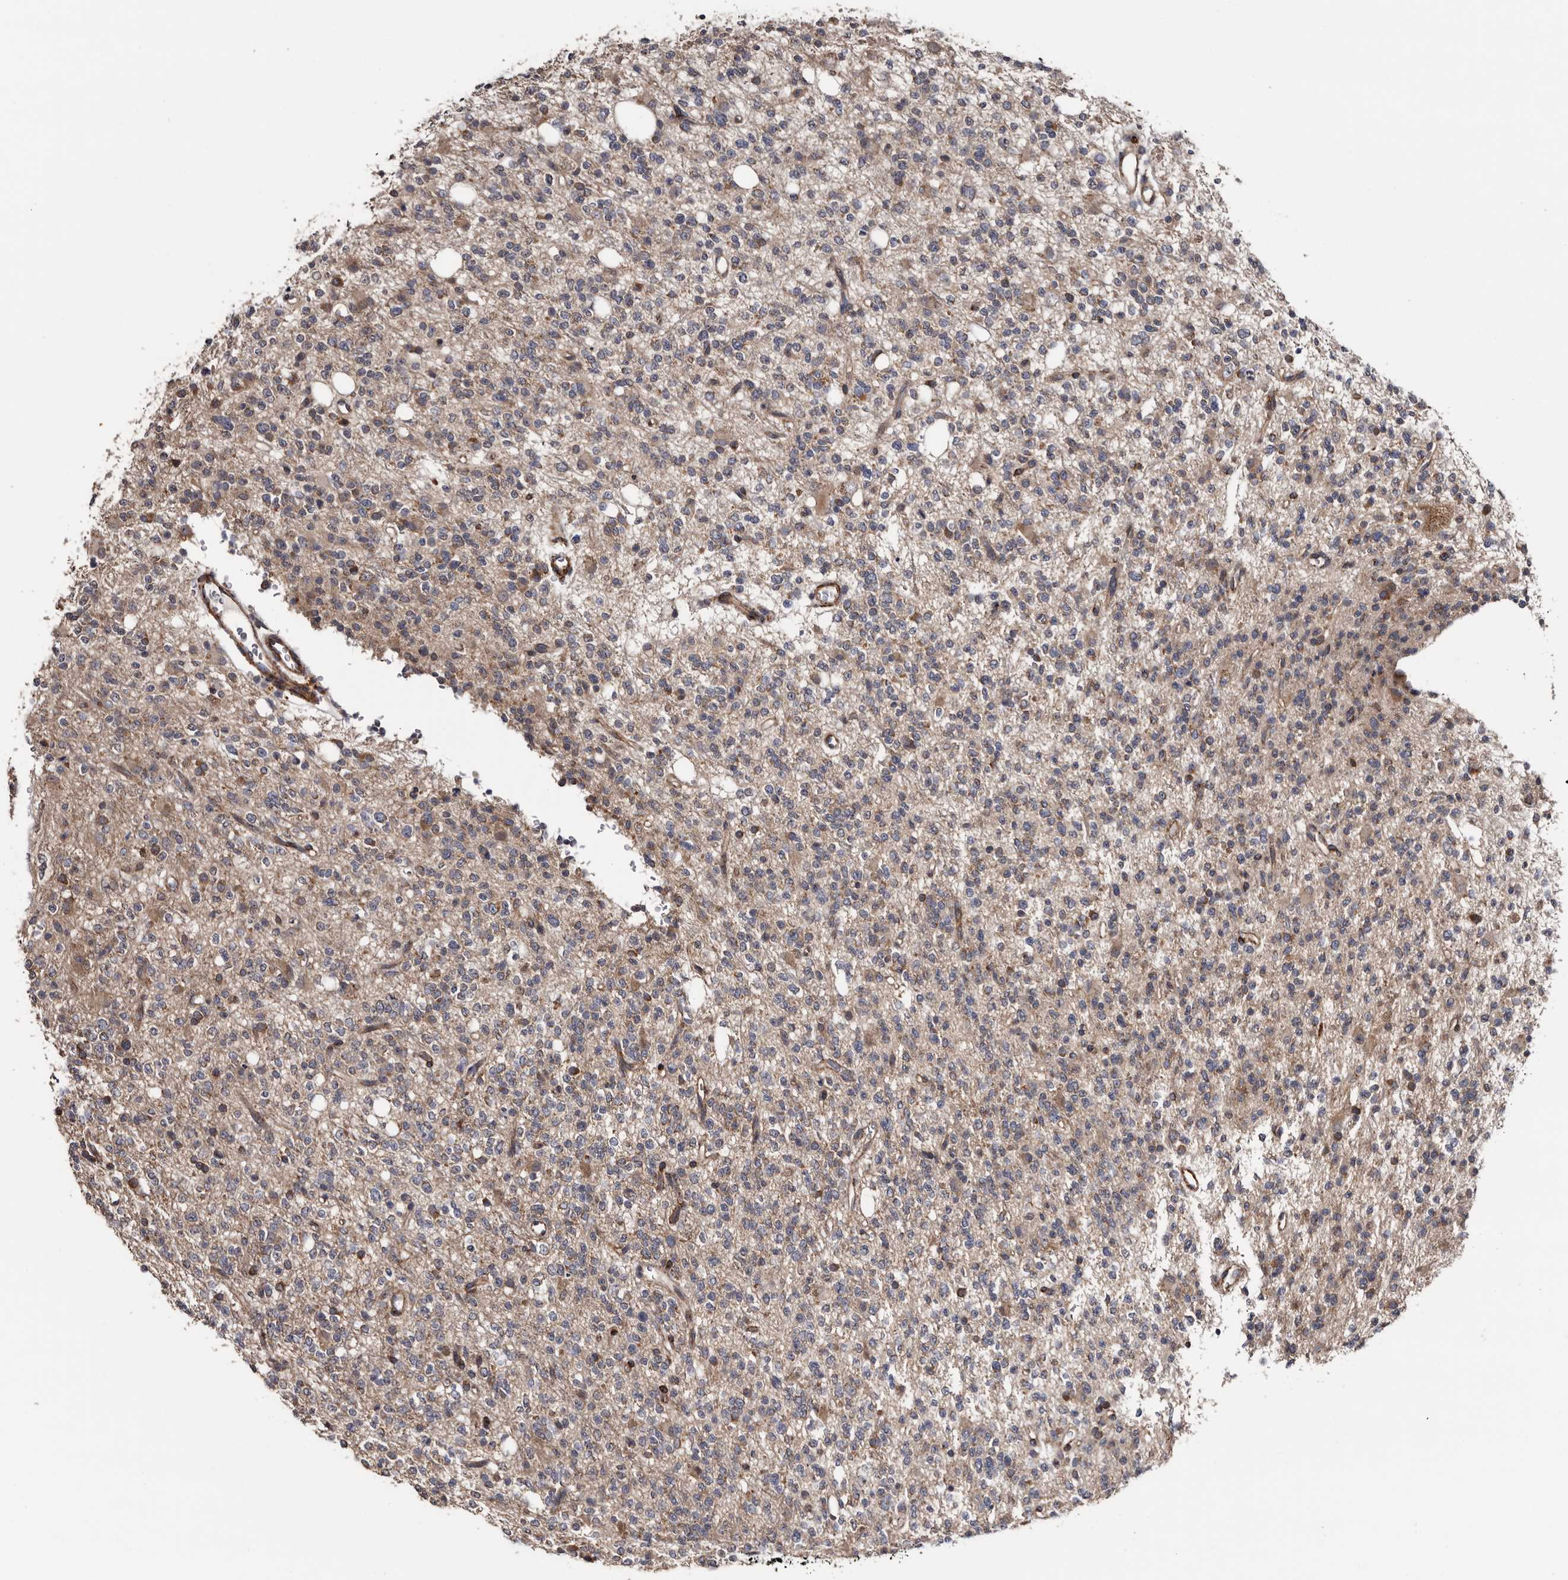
{"staining": {"intensity": "weak", "quantity": "25%-75%", "location": "cytoplasmic/membranous"}, "tissue": "glioma", "cell_type": "Tumor cells", "image_type": "cancer", "snomed": [{"axis": "morphology", "description": "Glioma, malignant, High grade"}, {"axis": "topography", "description": "Brain"}], "caption": "Human glioma stained with a brown dye exhibits weak cytoplasmic/membranous positive expression in about 25%-75% of tumor cells.", "gene": "ARMCX2", "patient": {"sex": "female", "age": 62}}